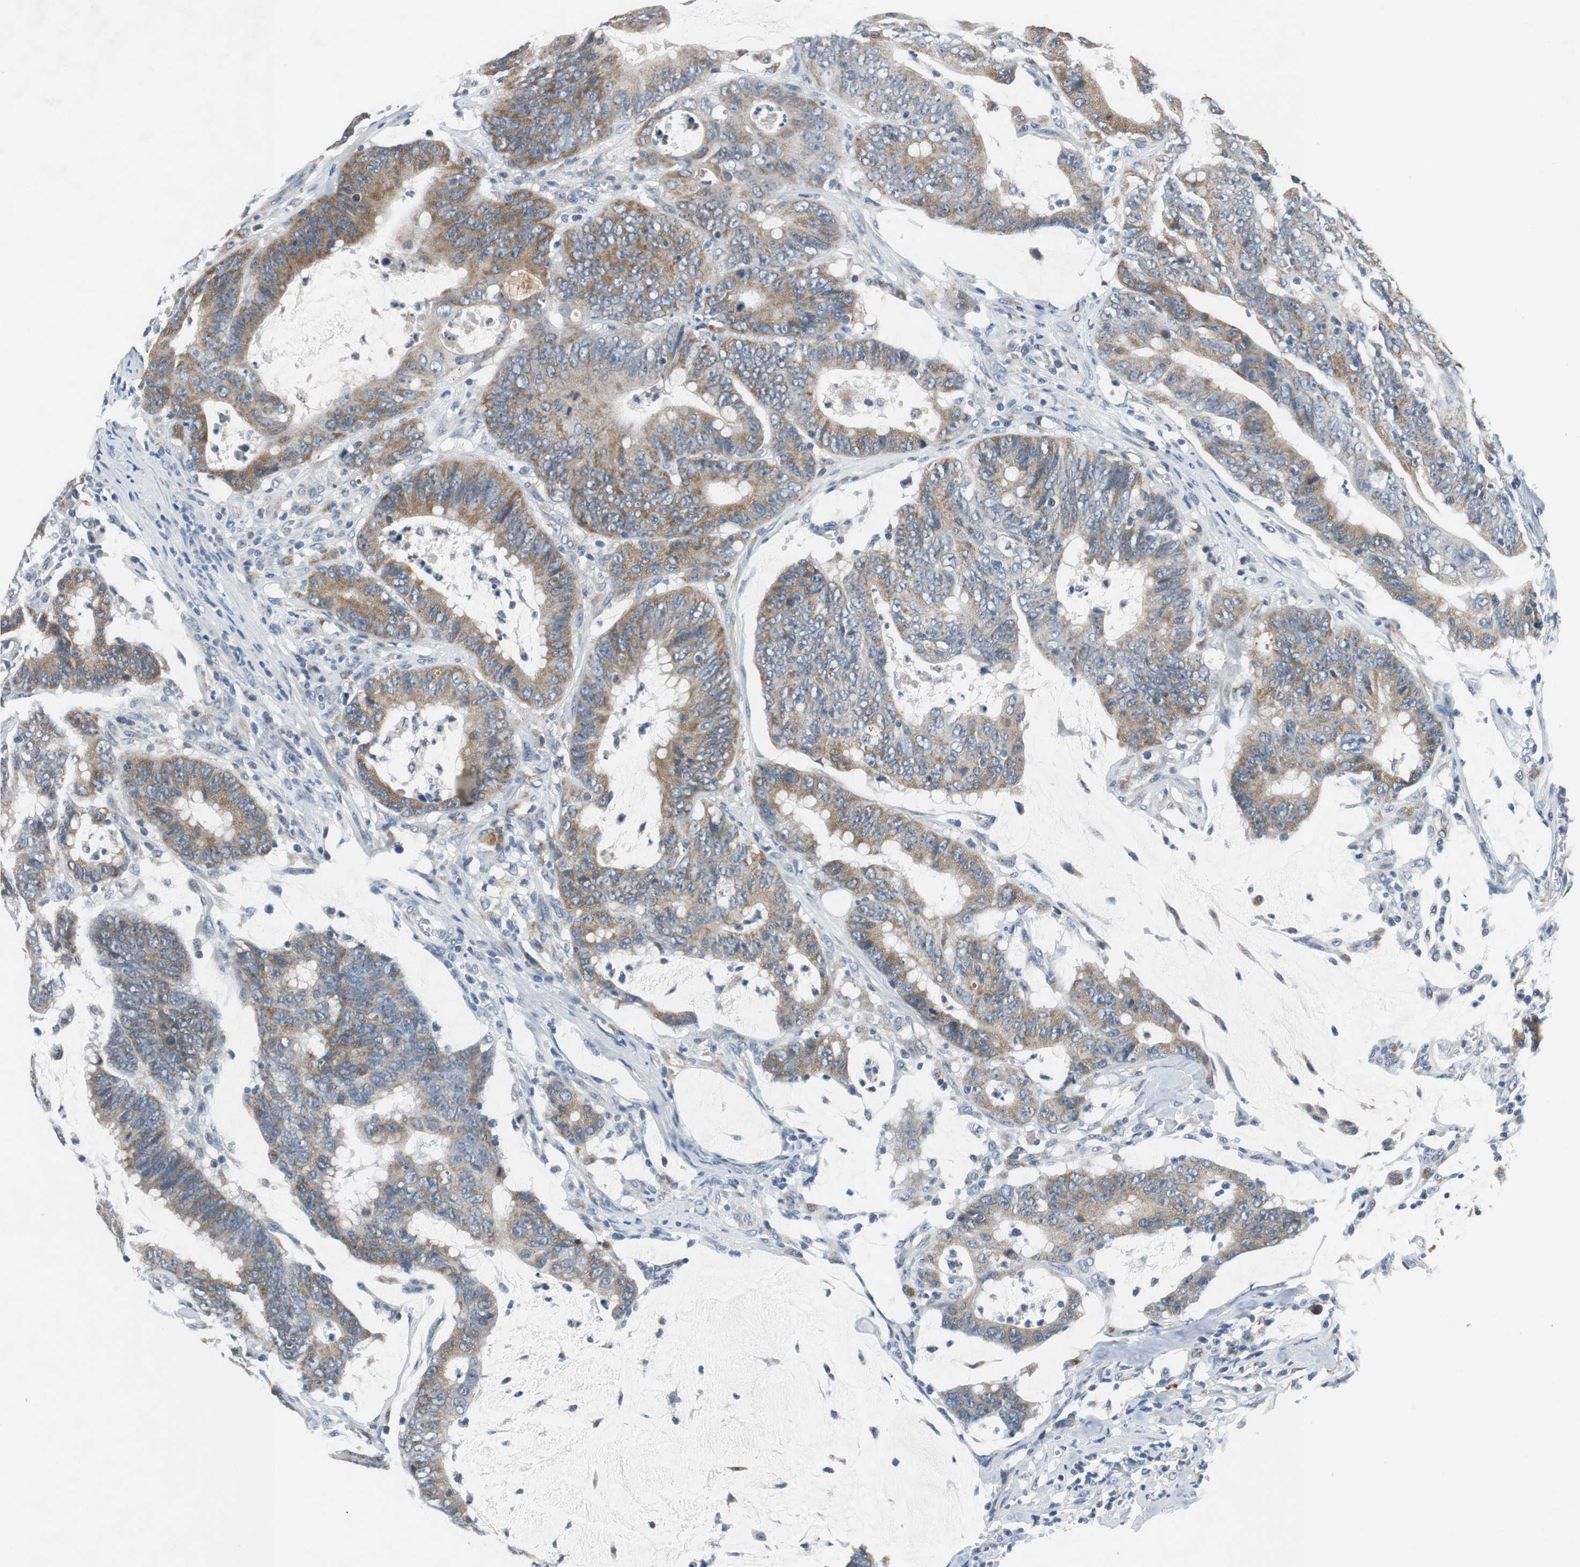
{"staining": {"intensity": "moderate", "quantity": ">75%", "location": "cytoplasmic/membranous"}, "tissue": "colorectal cancer", "cell_type": "Tumor cells", "image_type": "cancer", "snomed": [{"axis": "morphology", "description": "Adenocarcinoma, NOS"}, {"axis": "topography", "description": "Colon"}], "caption": "Protein expression analysis of colorectal cancer reveals moderate cytoplasmic/membranous expression in approximately >75% of tumor cells.", "gene": "NLGN1", "patient": {"sex": "male", "age": 45}}